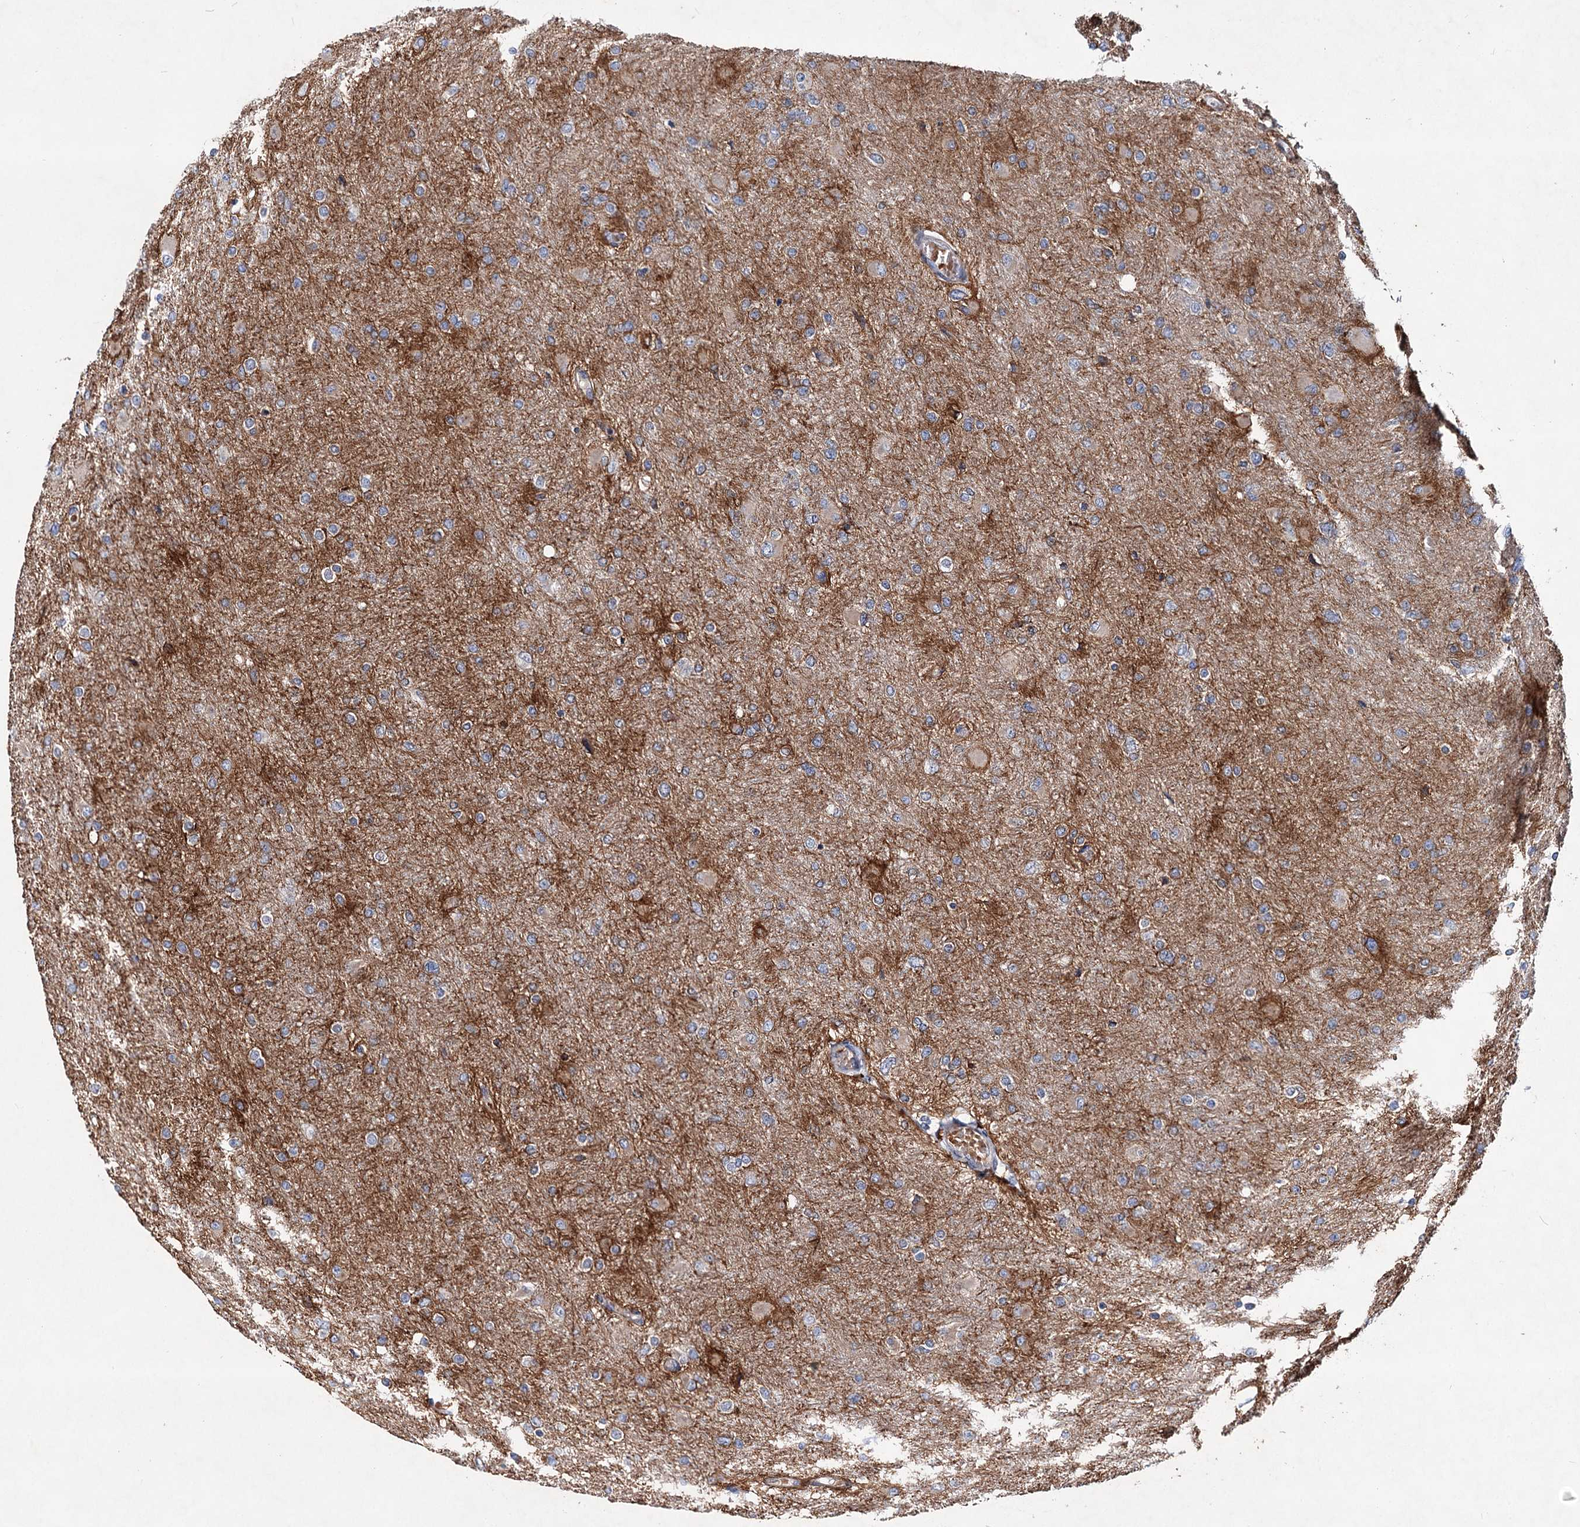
{"staining": {"intensity": "negative", "quantity": "none", "location": "none"}, "tissue": "glioma", "cell_type": "Tumor cells", "image_type": "cancer", "snomed": [{"axis": "morphology", "description": "Glioma, malignant, High grade"}, {"axis": "topography", "description": "Cerebral cortex"}], "caption": "DAB (3,3'-diaminobenzidine) immunohistochemical staining of glioma displays no significant positivity in tumor cells.", "gene": "PTDSS2", "patient": {"sex": "female", "age": 36}}